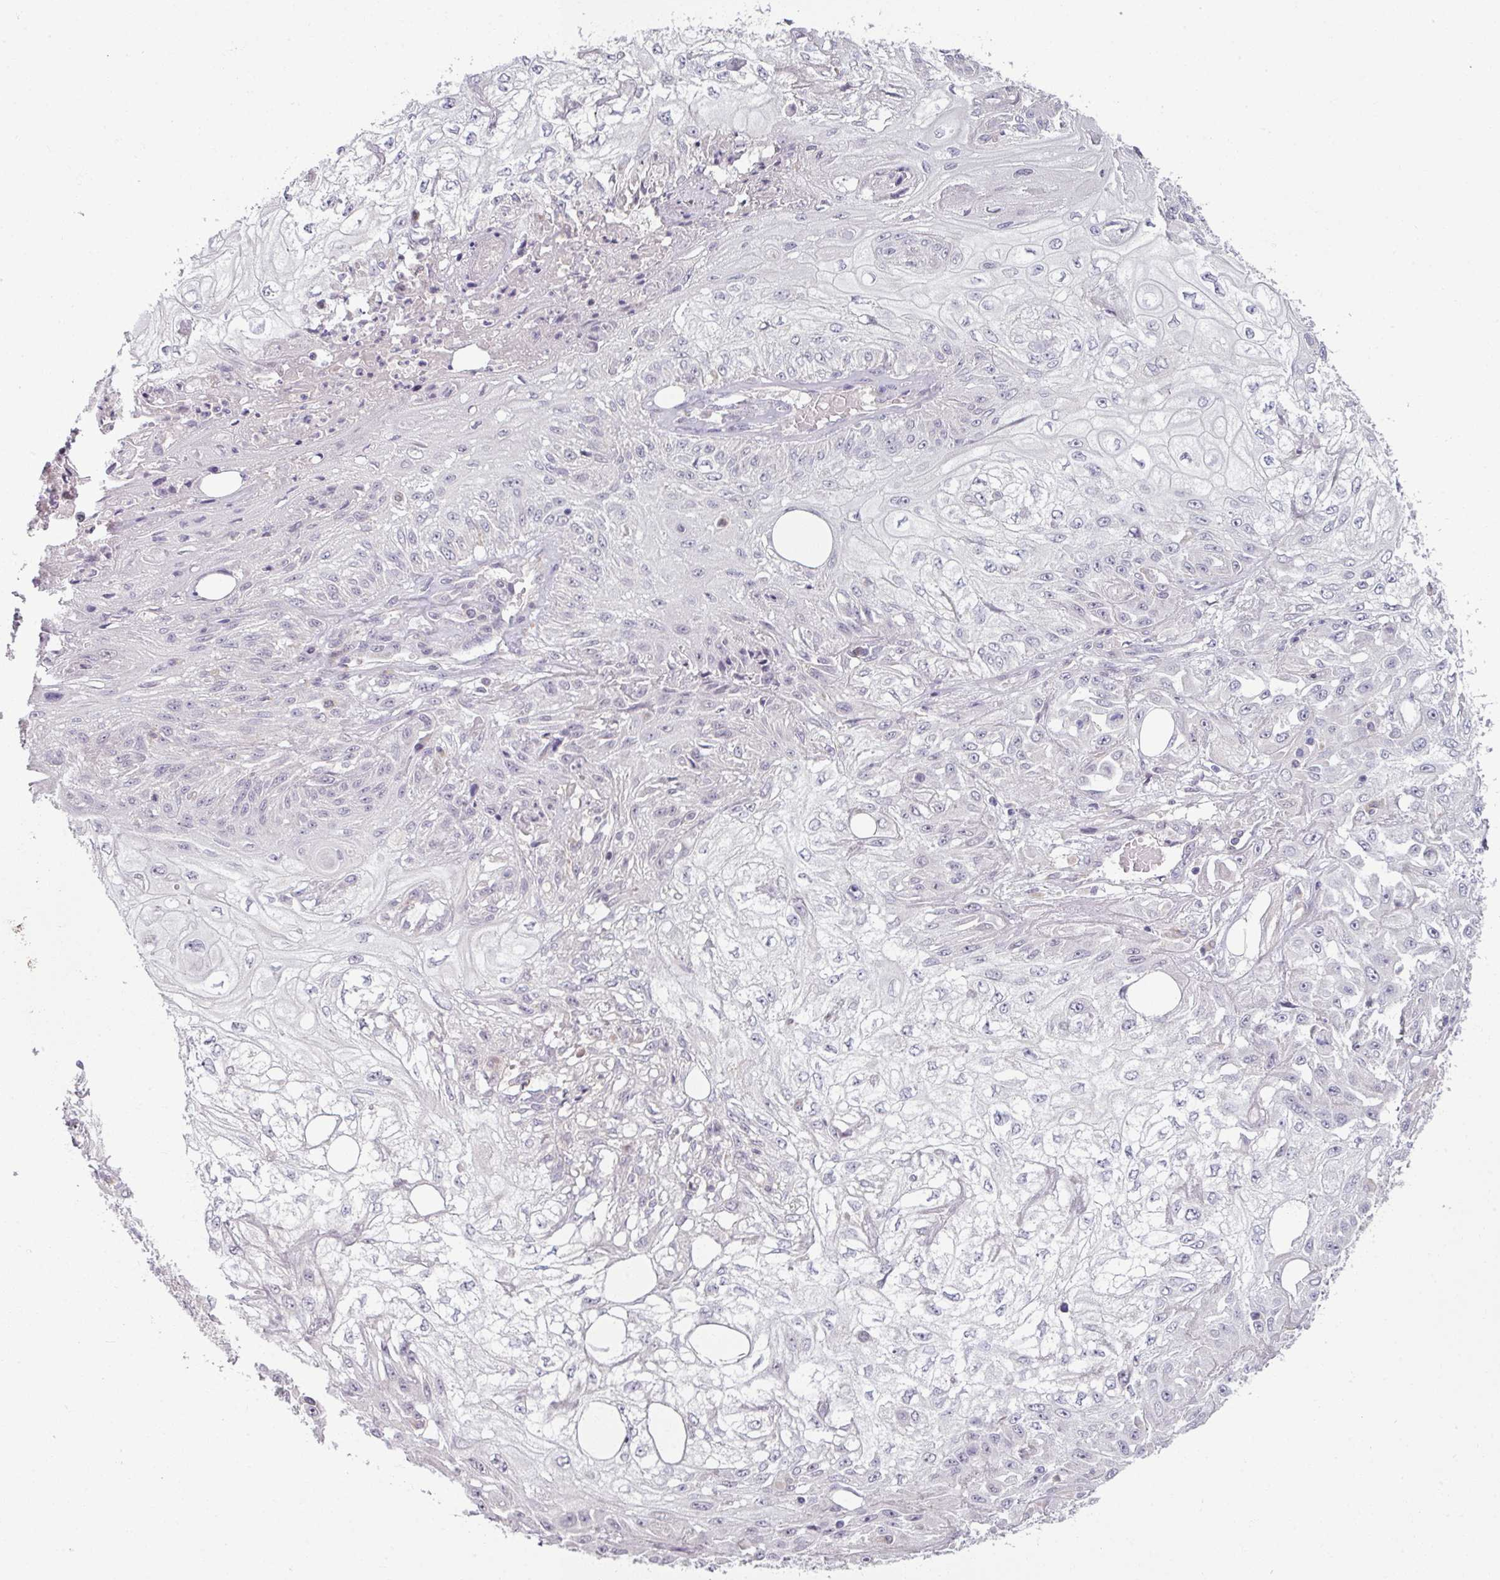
{"staining": {"intensity": "negative", "quantity": "none", "location": "none"}, "tissue": "skin cancer", "cell_type": "Tumor cells", "image_type": "cancer", "snomed": [{"axis": "morphology", "description": "Squamous cell carcinoma, NOS"}, {"axis": "morphology", "description": "Squamous cell carcinoma, metastatic, NOS"}, {"axis": "topography", "description": "Skin"}, {"axis": "topography", "description": "Lymph node"}], "caption": "Skin cancer was stained to show a protein in brown. There is no significant positivity in tumor cells. (DAB (3,3'-diaminobenzidine) IHC, high magnification).", "gene": "UVSSA", "patient": {"sex": "male", "age": 75}}